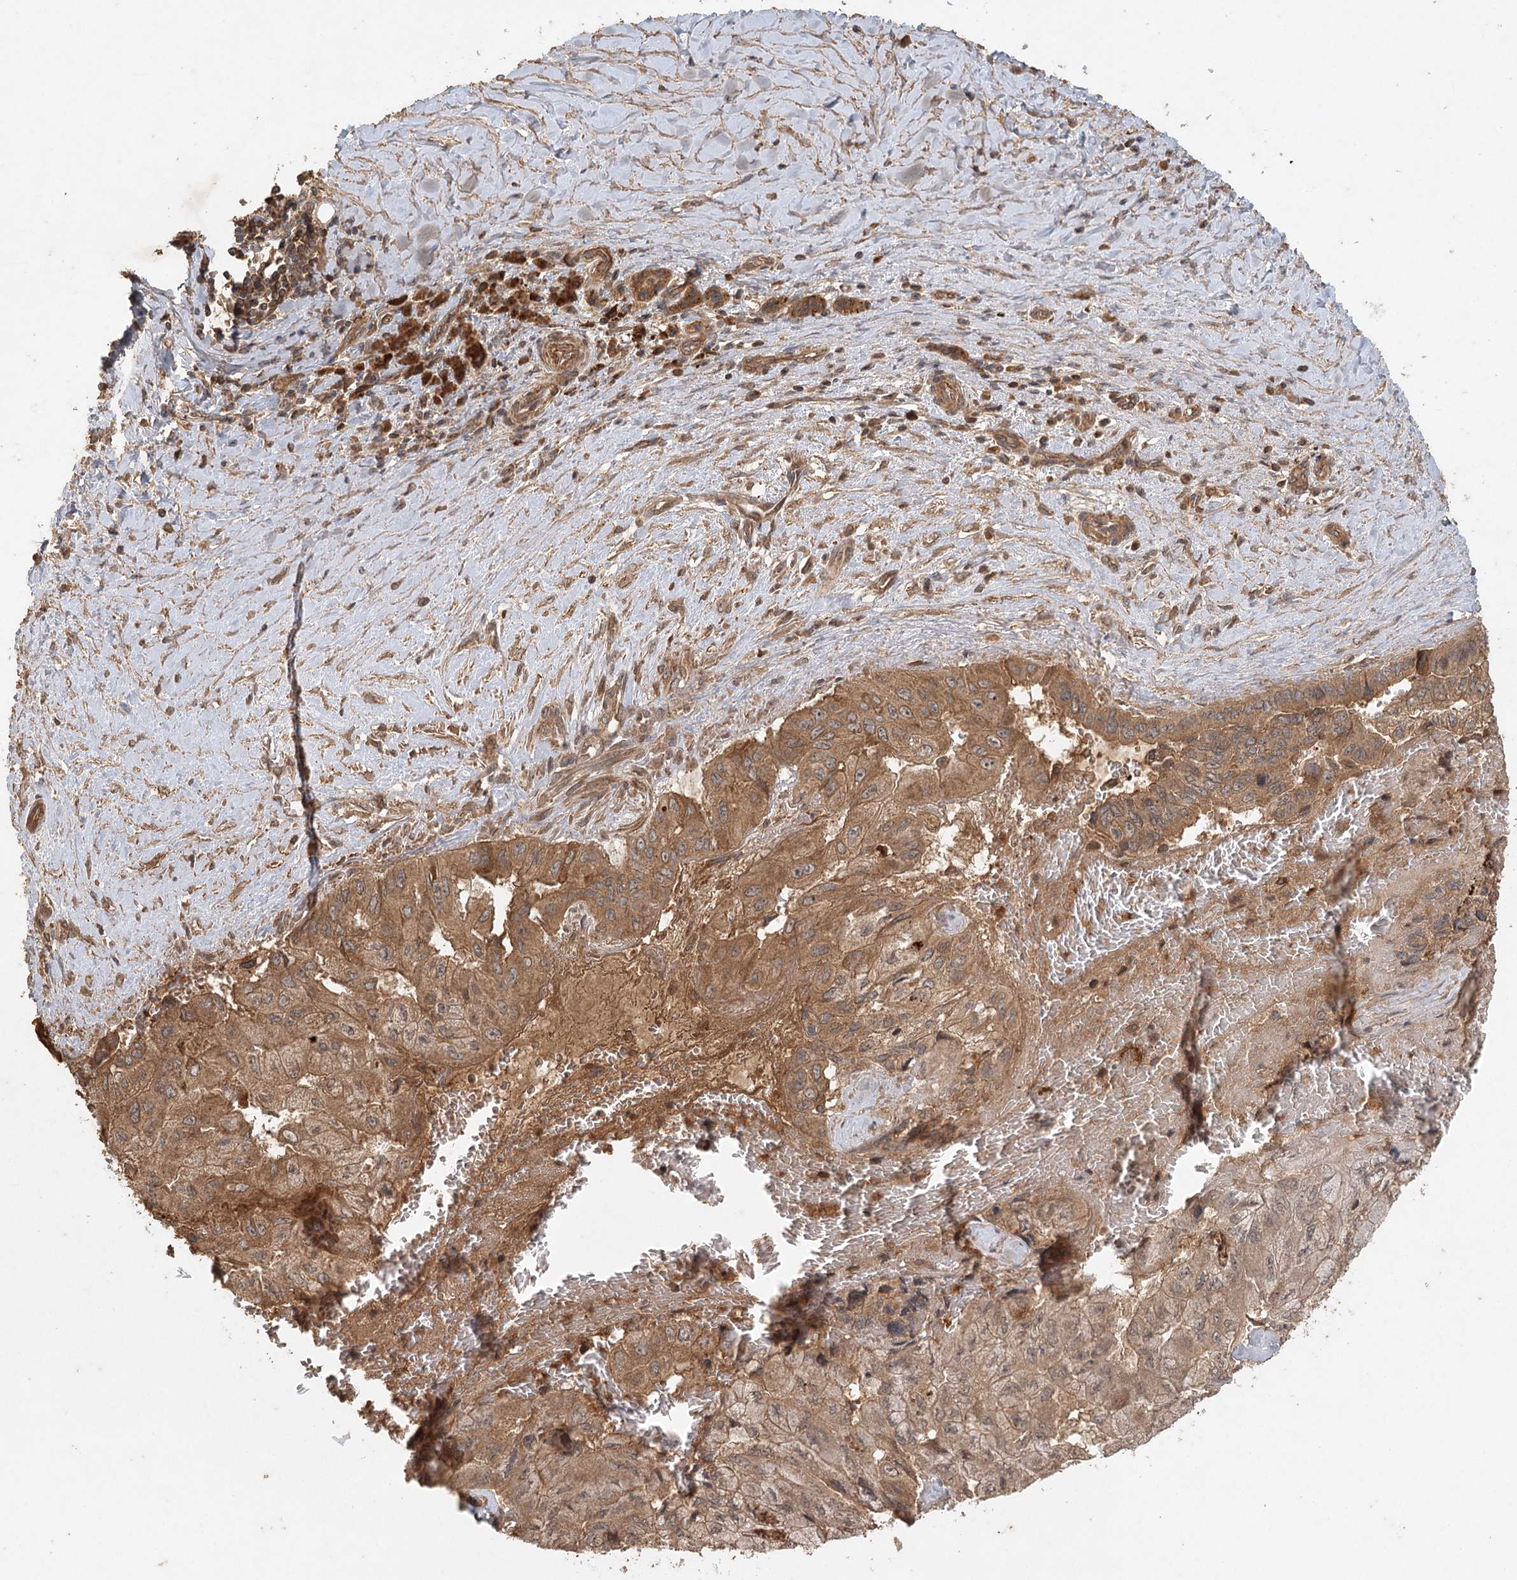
{"staining": {"intensity": "moderate", "quantity": ">75%", "location": "cytoplasmic/membranous"}, "tissue": "pancreatic cancer", "cell_type": "Tumor cells", "image_type": "cancer", "snomed": [{"axis": "morphology", "description": "Adenocarcinoma, NOS"}, {"axis": "topography", "description": "Pancreas"}], "caption": "Immunohistochemistry micrograph of pancreatic cancer stained for a protein (brown), which demonstrates medium levels of moderate cytoplasmic/membranous expression in about >75% of tumor cells.", "gene": "ARL13A", "patient": {"sex": "male", "age": 51}}